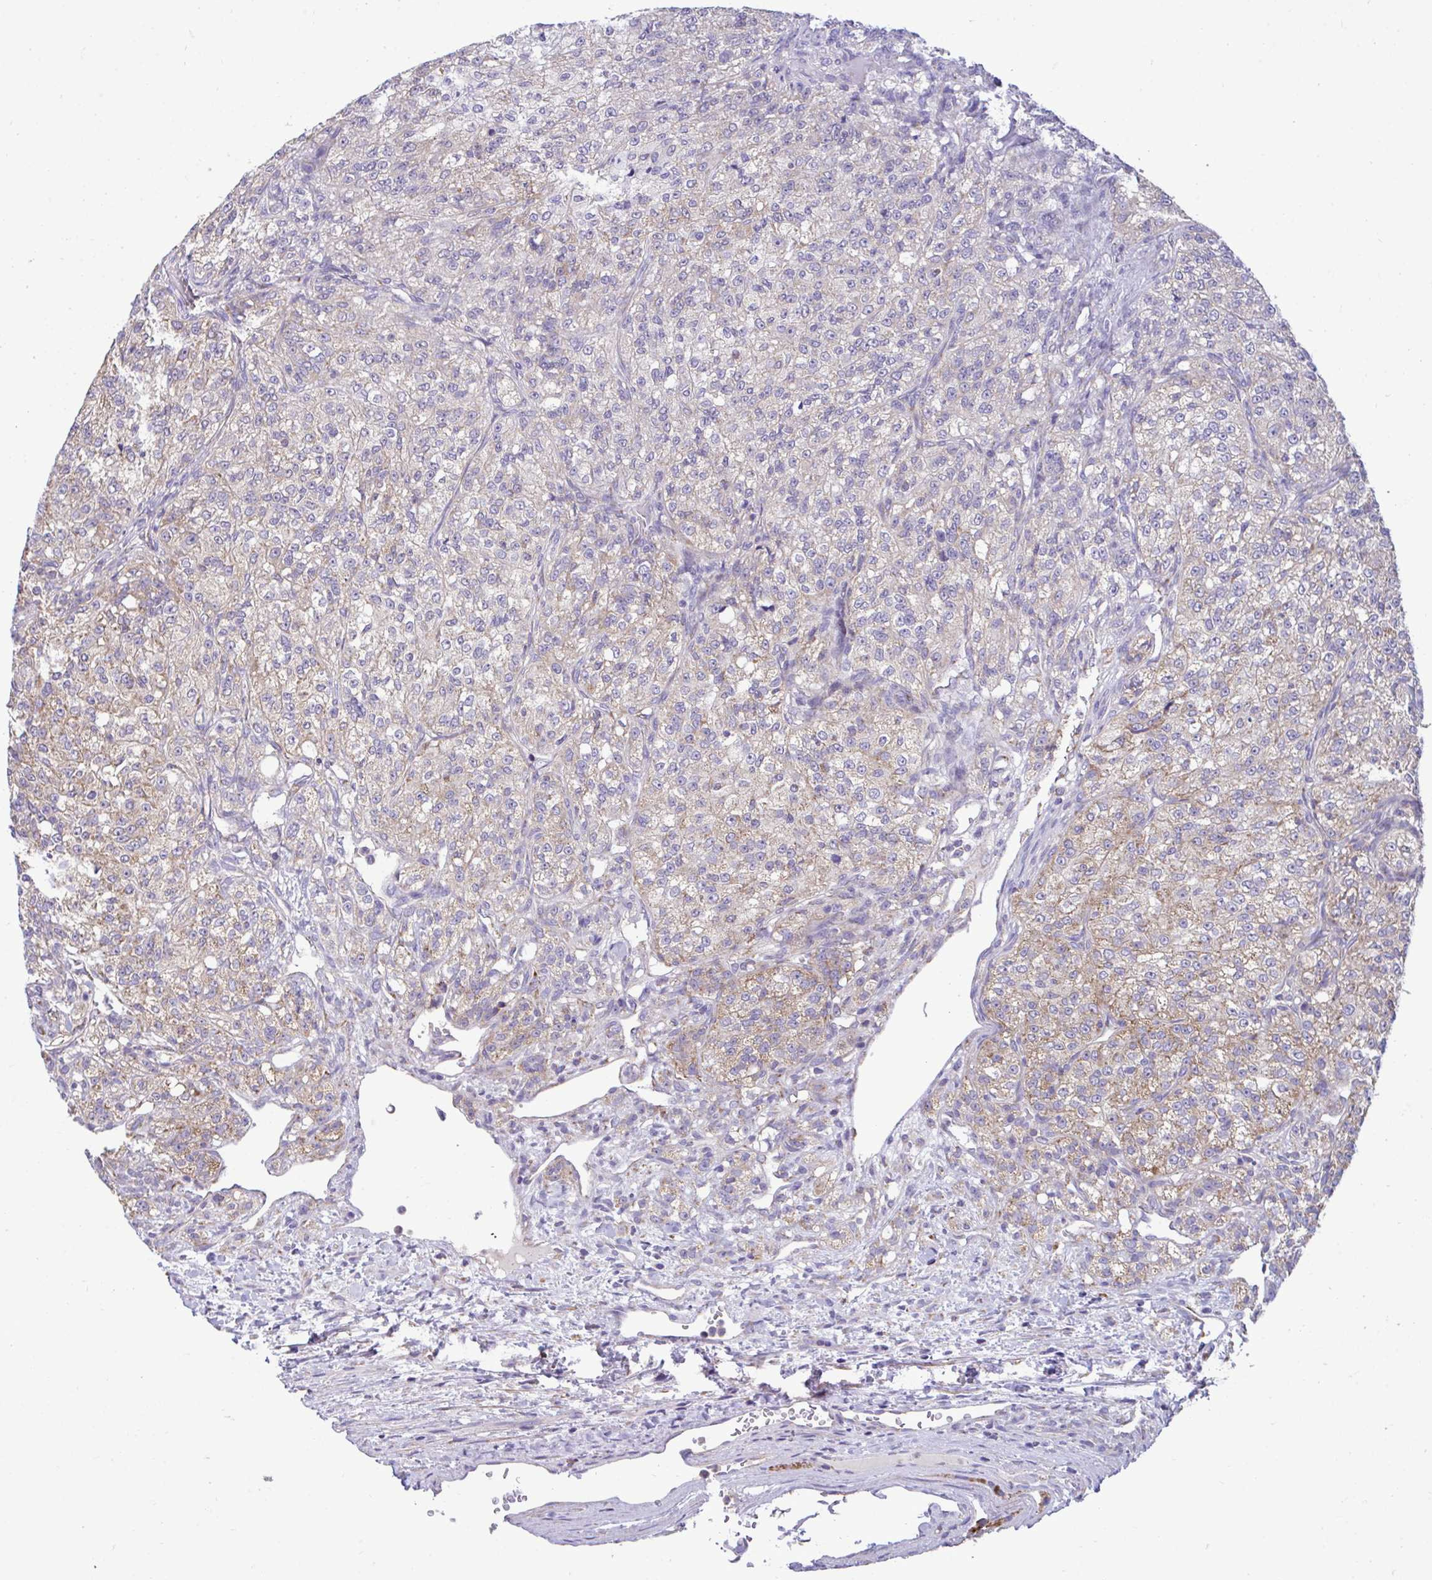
{"staining": {"intensity": "moderate", "quantity": "<25%", "location": "cytoplasmic/membranous"}, "tissue": "renal cancer", "cell_type": "Tumor cells", "image_type": "cancer", "snomed": [{"axis": "morphology", "description": "Adenocarcinoma, NOS"}, {"axis": "topography", "description": "Kidney"}], "caption": "Moderate cytoplasmic/membranous expression for a protein is seen in about <25% of tumor cells of renal cancer (adenocarcinoma) using immunohistochemistry.", "gene": "SARS2", "patient": {"sex": "female", "age": 63}}